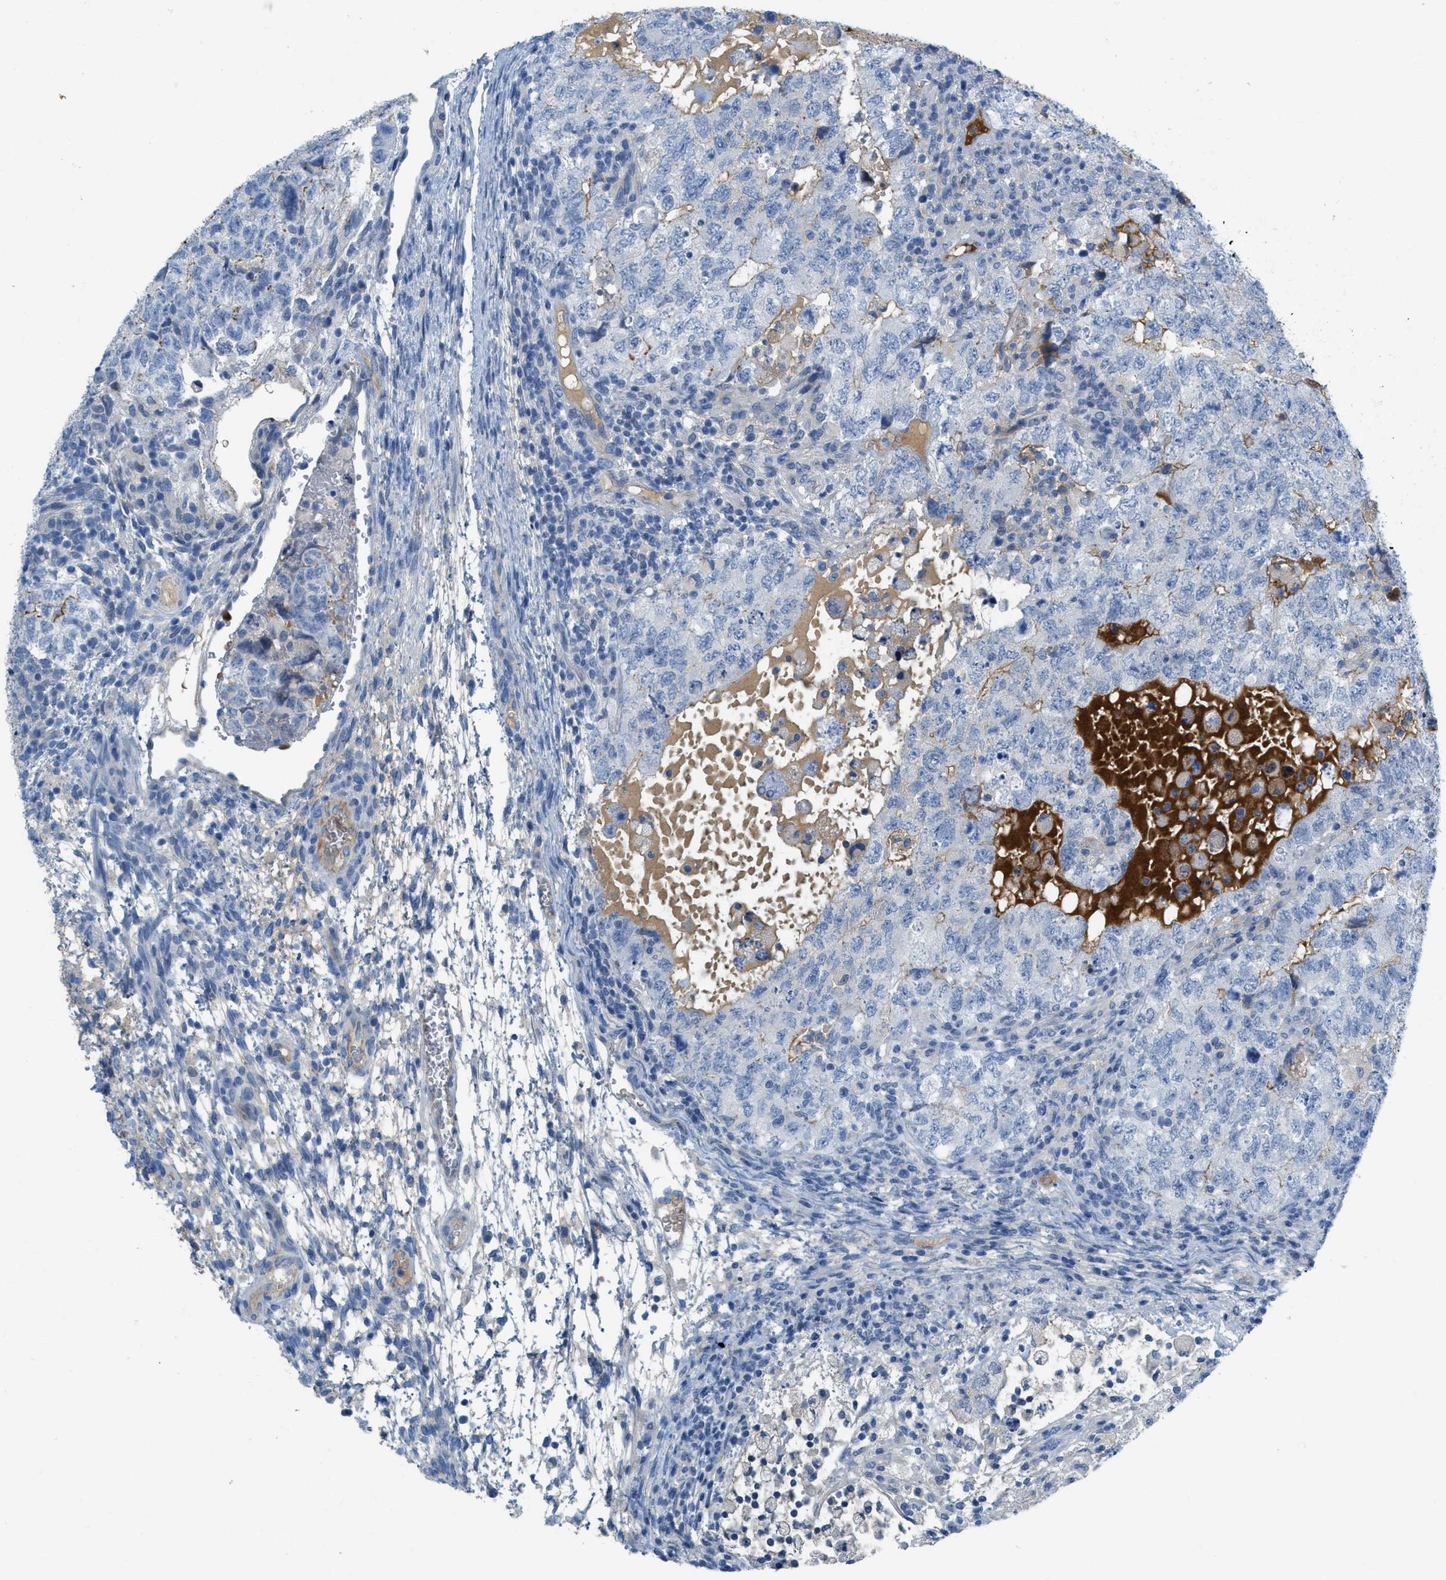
{"staining": {"intensity": "negative", "quantity": "none", "location": "none"}, "tissue": "testis cancer", "cell_type": "Tumor cells", "image_type": "cancer", "snomed": [{"axis": "morphology", "description": "Carcinoma, Embryonal, NOS"}, {"axis": "topography", "description": "Testis"}], "caption": "A photomicrograph of testis cancer stained for a protein displays no brown staining in tumor cells.", "gene": "CRB3", "patient": {"sex": "male", "age": 36}}